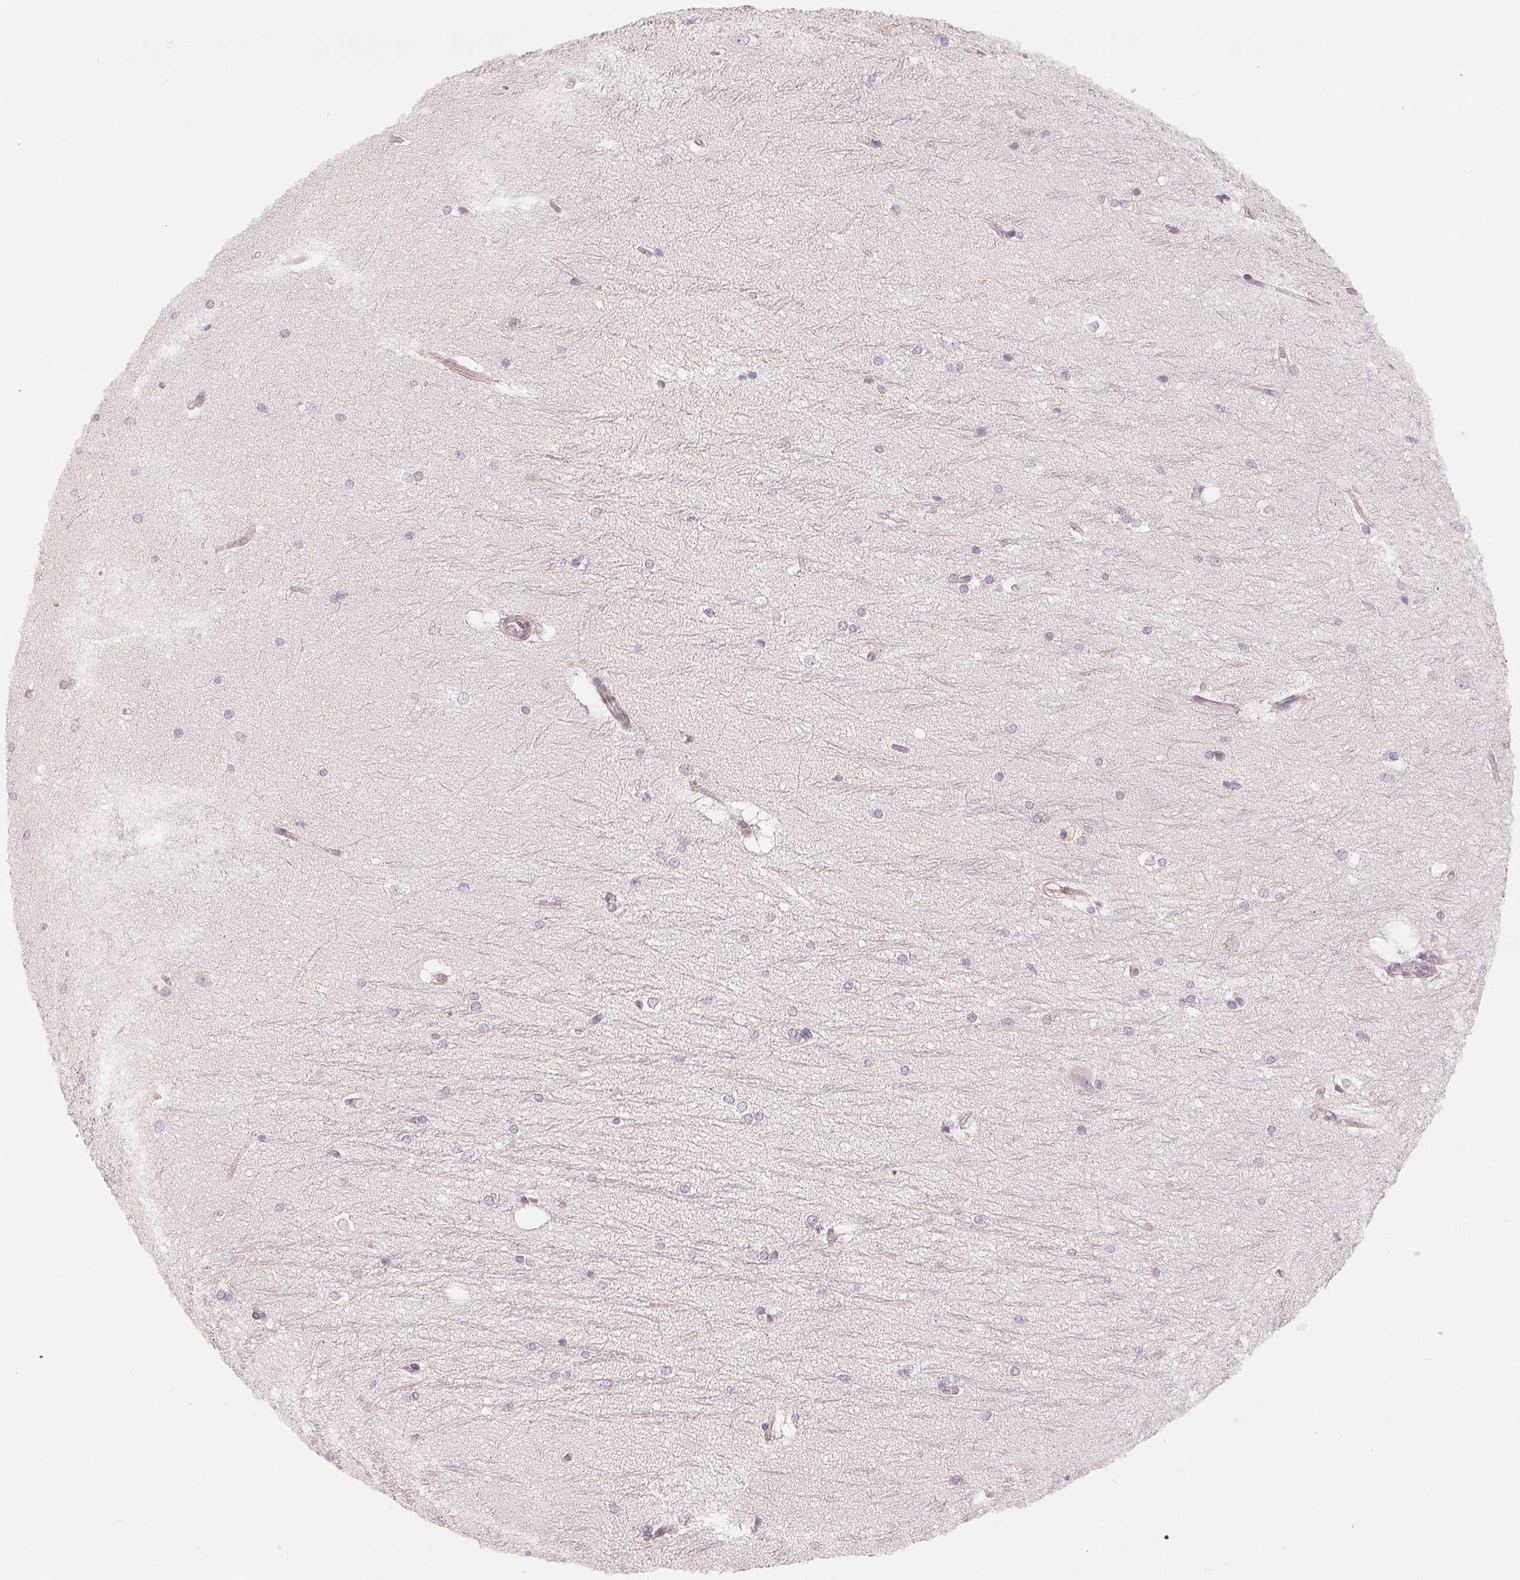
{"staining": {"intensity": "weak", "quantity": "<25%", "location": "cytoplasmic/membranous"}, "tissue": "hippocampus", "cell_type": "Glial cells", "image_type": "normal", "snomed": [{"axis": "morphology", "description": "Normal tissue, NOS"}, {"axis": "topography", "description": "Cerebral cortex"}, {"axis": "topography", "description": "Hippocampus"}], "caption": "Protein analysis of normal hippocampus displays no significant positivity in glial cells.", "gene": "TMSB15B", "patient": {"sex": "female", "age": 19}}